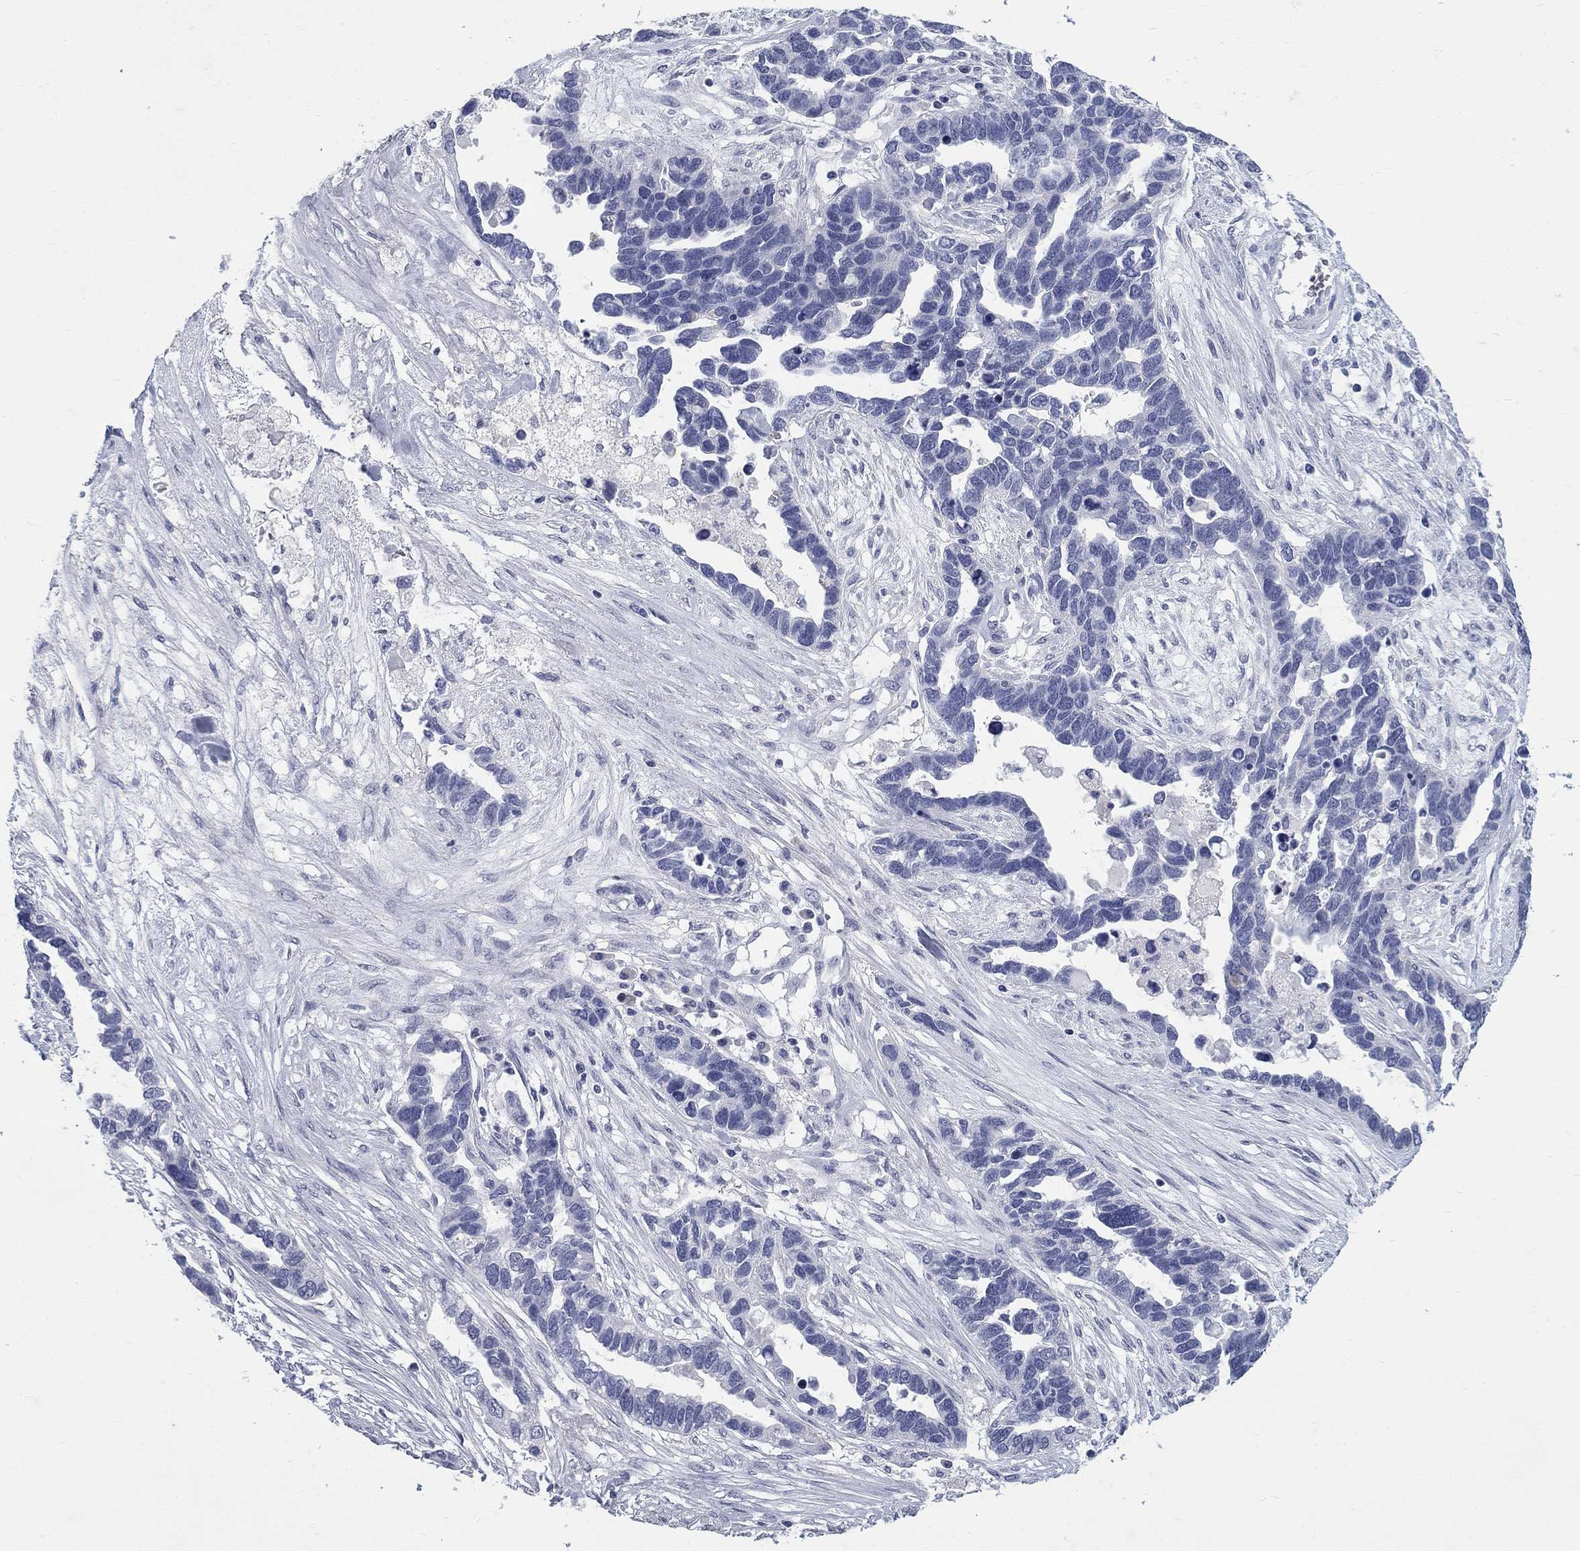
{"staining": {"intensity": "negative", "quantity": "none", "location": "none"}, "tissue": "ovarian cancer", "cell_type": "Tumor cells", "image_type": "cancer", "snomed": [{"axis": "morphology", "description": "Cystadenocarcinoma, serous, NOS"}, {"axis": "topography", "description": "Ovary"}], "caption": "Immunohistochemistry histopathology image of serous cystadenocarcinoma (ovarian) stained for a protein (brown), which demonstrates no staining in tumor cells.", "gene": "ELAVL4", "patient": {"sex": "female", "age": 54}}